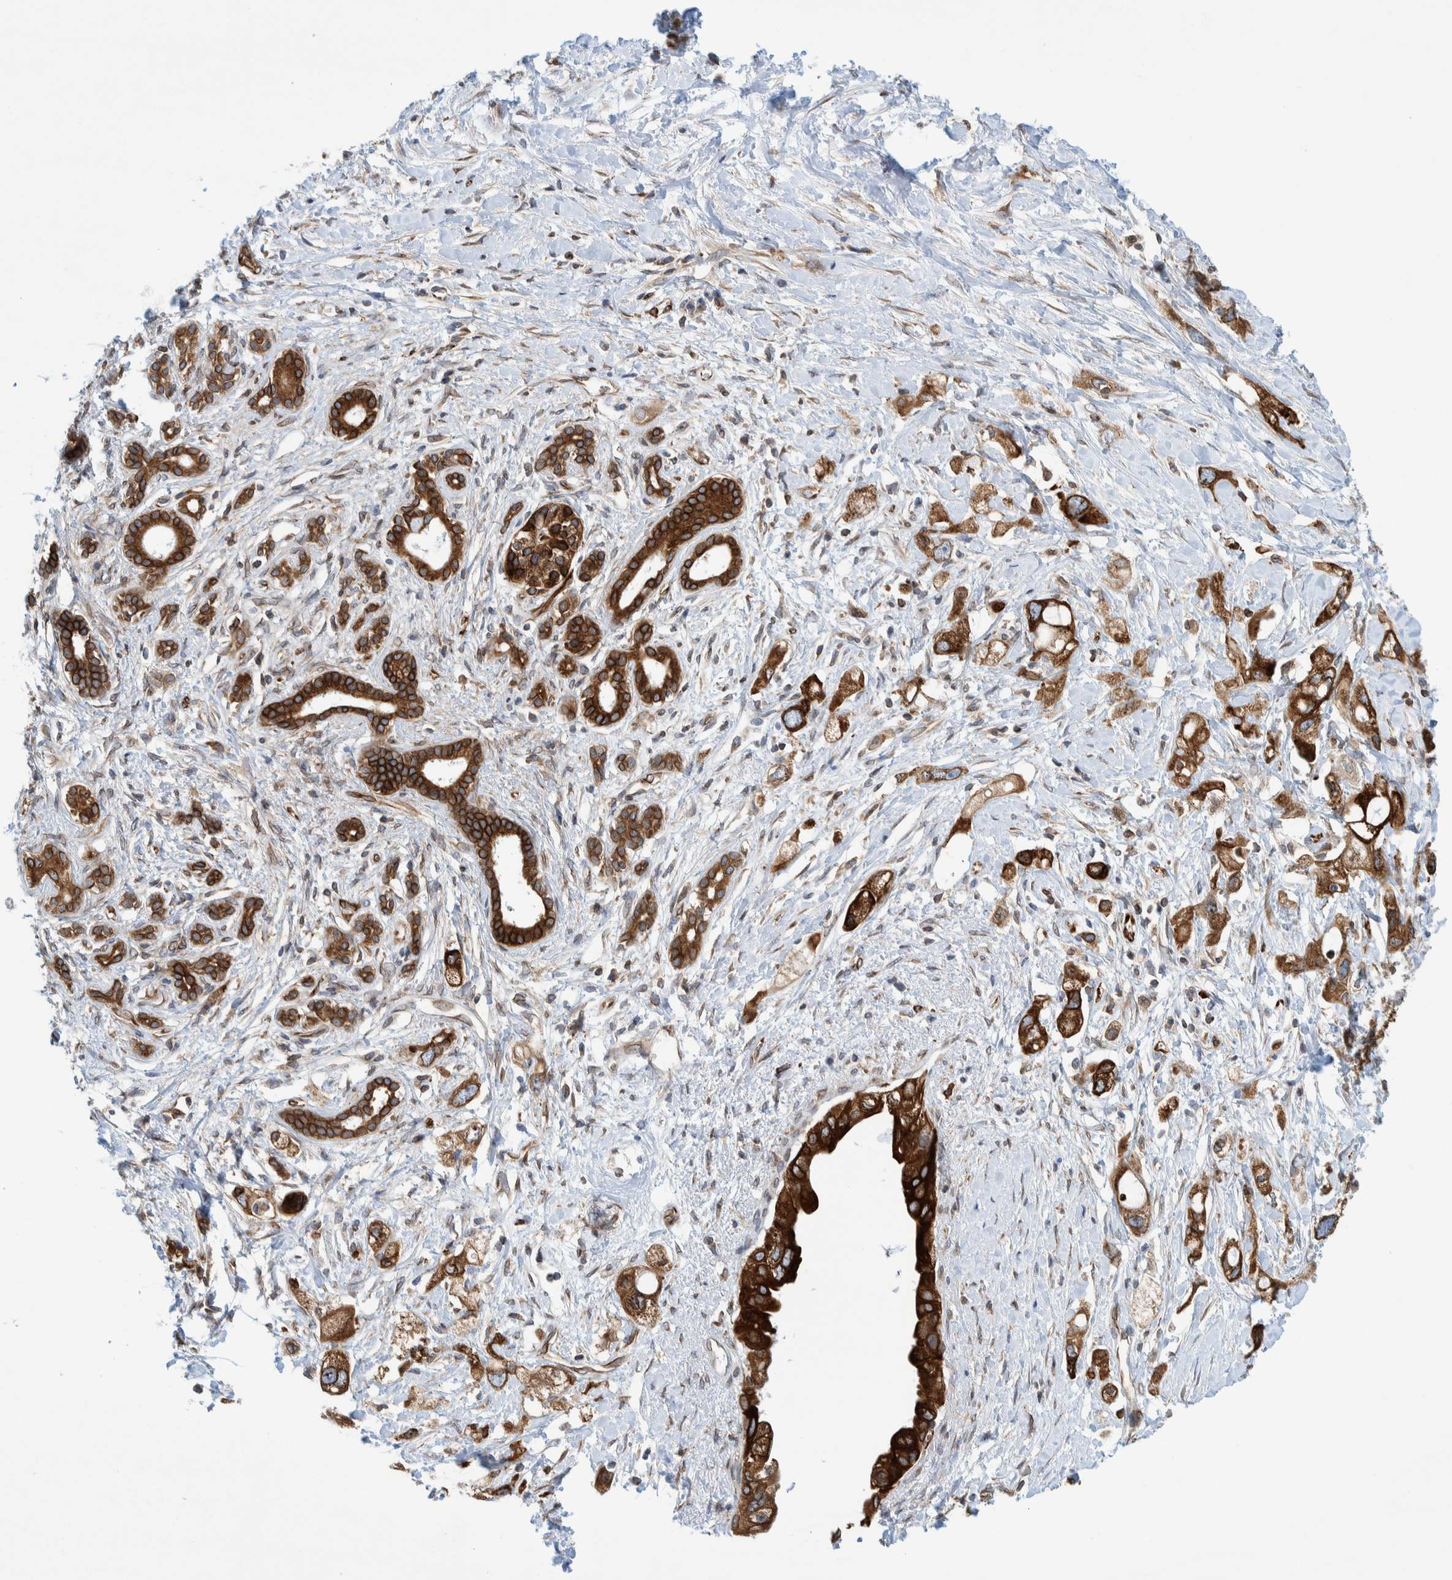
{"staining": {"intensity": "strong", "quantity": ">75%", "location": "cytoplasmic/membranous"}, "tissue": "pancreatic cancer", "cell_type": "Tumor cells", "image_type": "cancer", "snomed": [{"axis": "morphology", "description": "Adenocarcinoma, NOS"}, {"axis": "topography", "description": "Pancreas"}], "caption": "About >75% of tumor cells in adenocarcinoma (pancreatic) show strong cytoplasmic/membranous protein positivity as visualized by brown immunohistochemical staining.", "gene": "THEM6", "patient": {"sex": "female", "age": 56}}